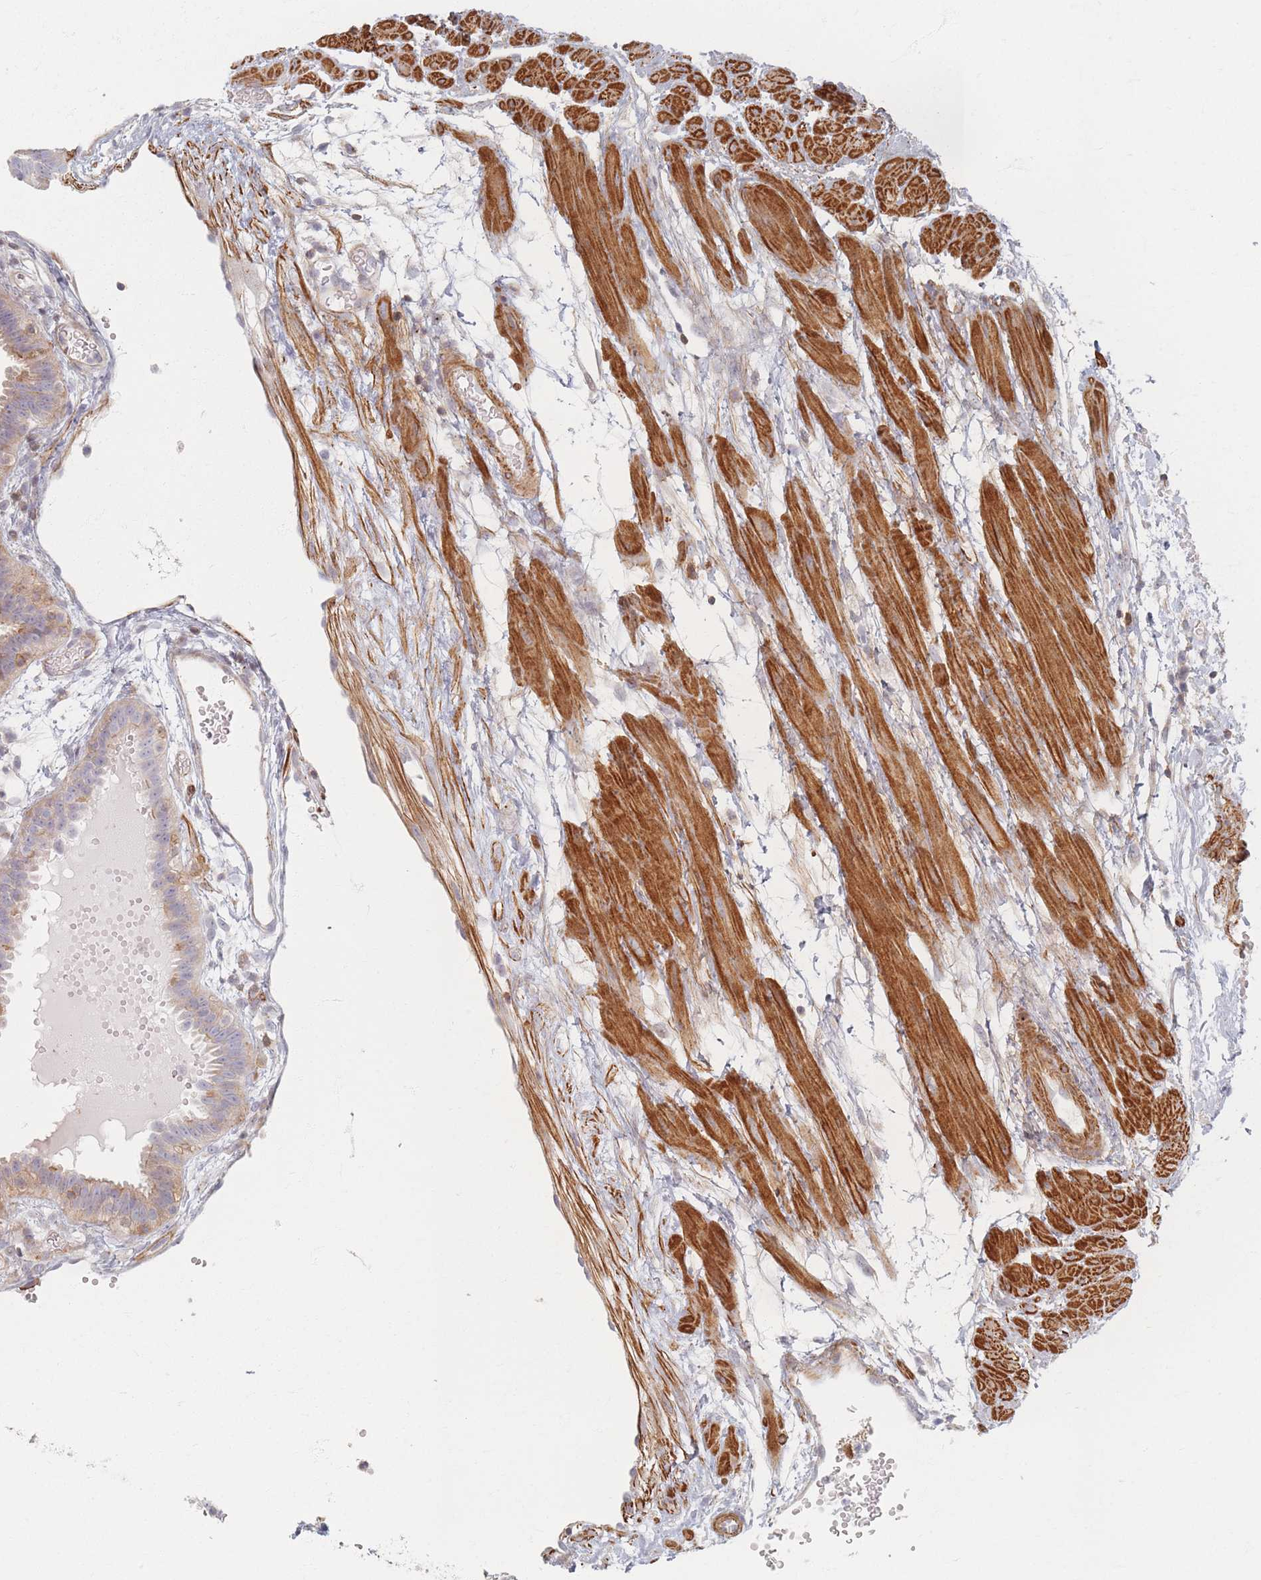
{"staining": {"intensity": "moderate", "quantity": "25%-75%", "location": "cytoplasmic/membranous"}, "tissue": "fallopian tube", "cell_type": "Glandular cells", "image_type": "normal", "snomed": [{"axis": "morphology", "description": "Normal tissue, NOS"}, {"axis": "topography", "description": "Fallopian tube"}], "caption": "Glandular cells reveal moderate cytoplasmic/membranous staining in about 25%-75% of cells in unremarkable fallopian tube. (DAB IHC with brightfield microscopy, high magnification).", "gene": "ZKSCAN7", "patient": {"sex": "female", "age": 37}}